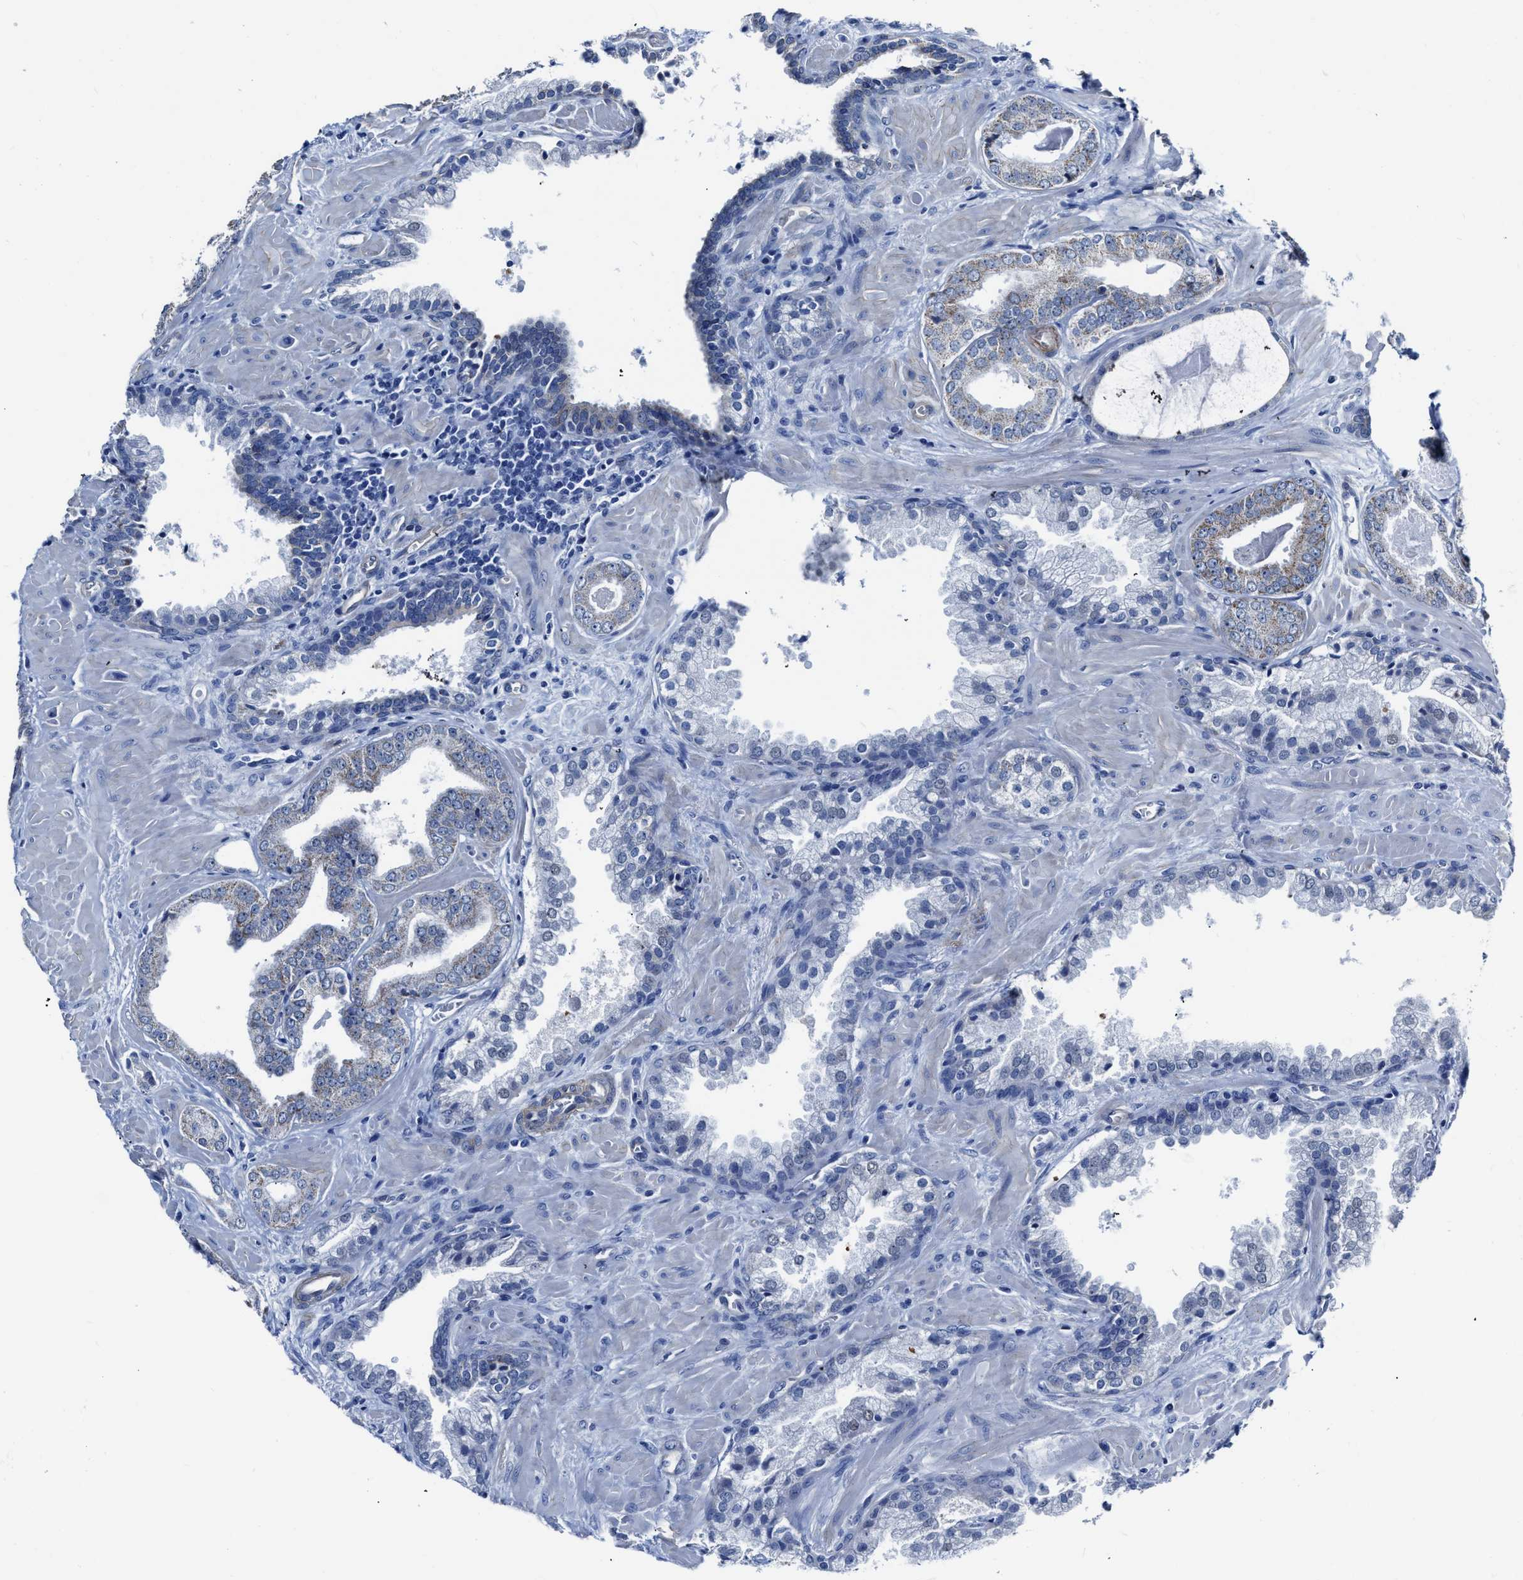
{"staining": {"intensity": "negative", "quantity": "none", "location": "none"}, "tissue": "prostate cancer", "cell_type": "Tumor cells", "image_type": "cancer", "snomed": [{"axis": "morphology", "description": "Adenocarcinoma, Low grade"}, {"axis": "topography", "description": "Prostate"}], "caption": "DAB (3,3'-diaminobenzidine) immunohistochemical staining of prostate cancer (adenocarcinoma (low-grade)) exhibits no significant expression in tumor cells. (DAB (3,3'-diaminobenzidine) immunohistochemistry visualized using brightfield microscopy, high magnification).", "gene": "KCNMB3", "patient": {"sex": "male", "age": 71}}